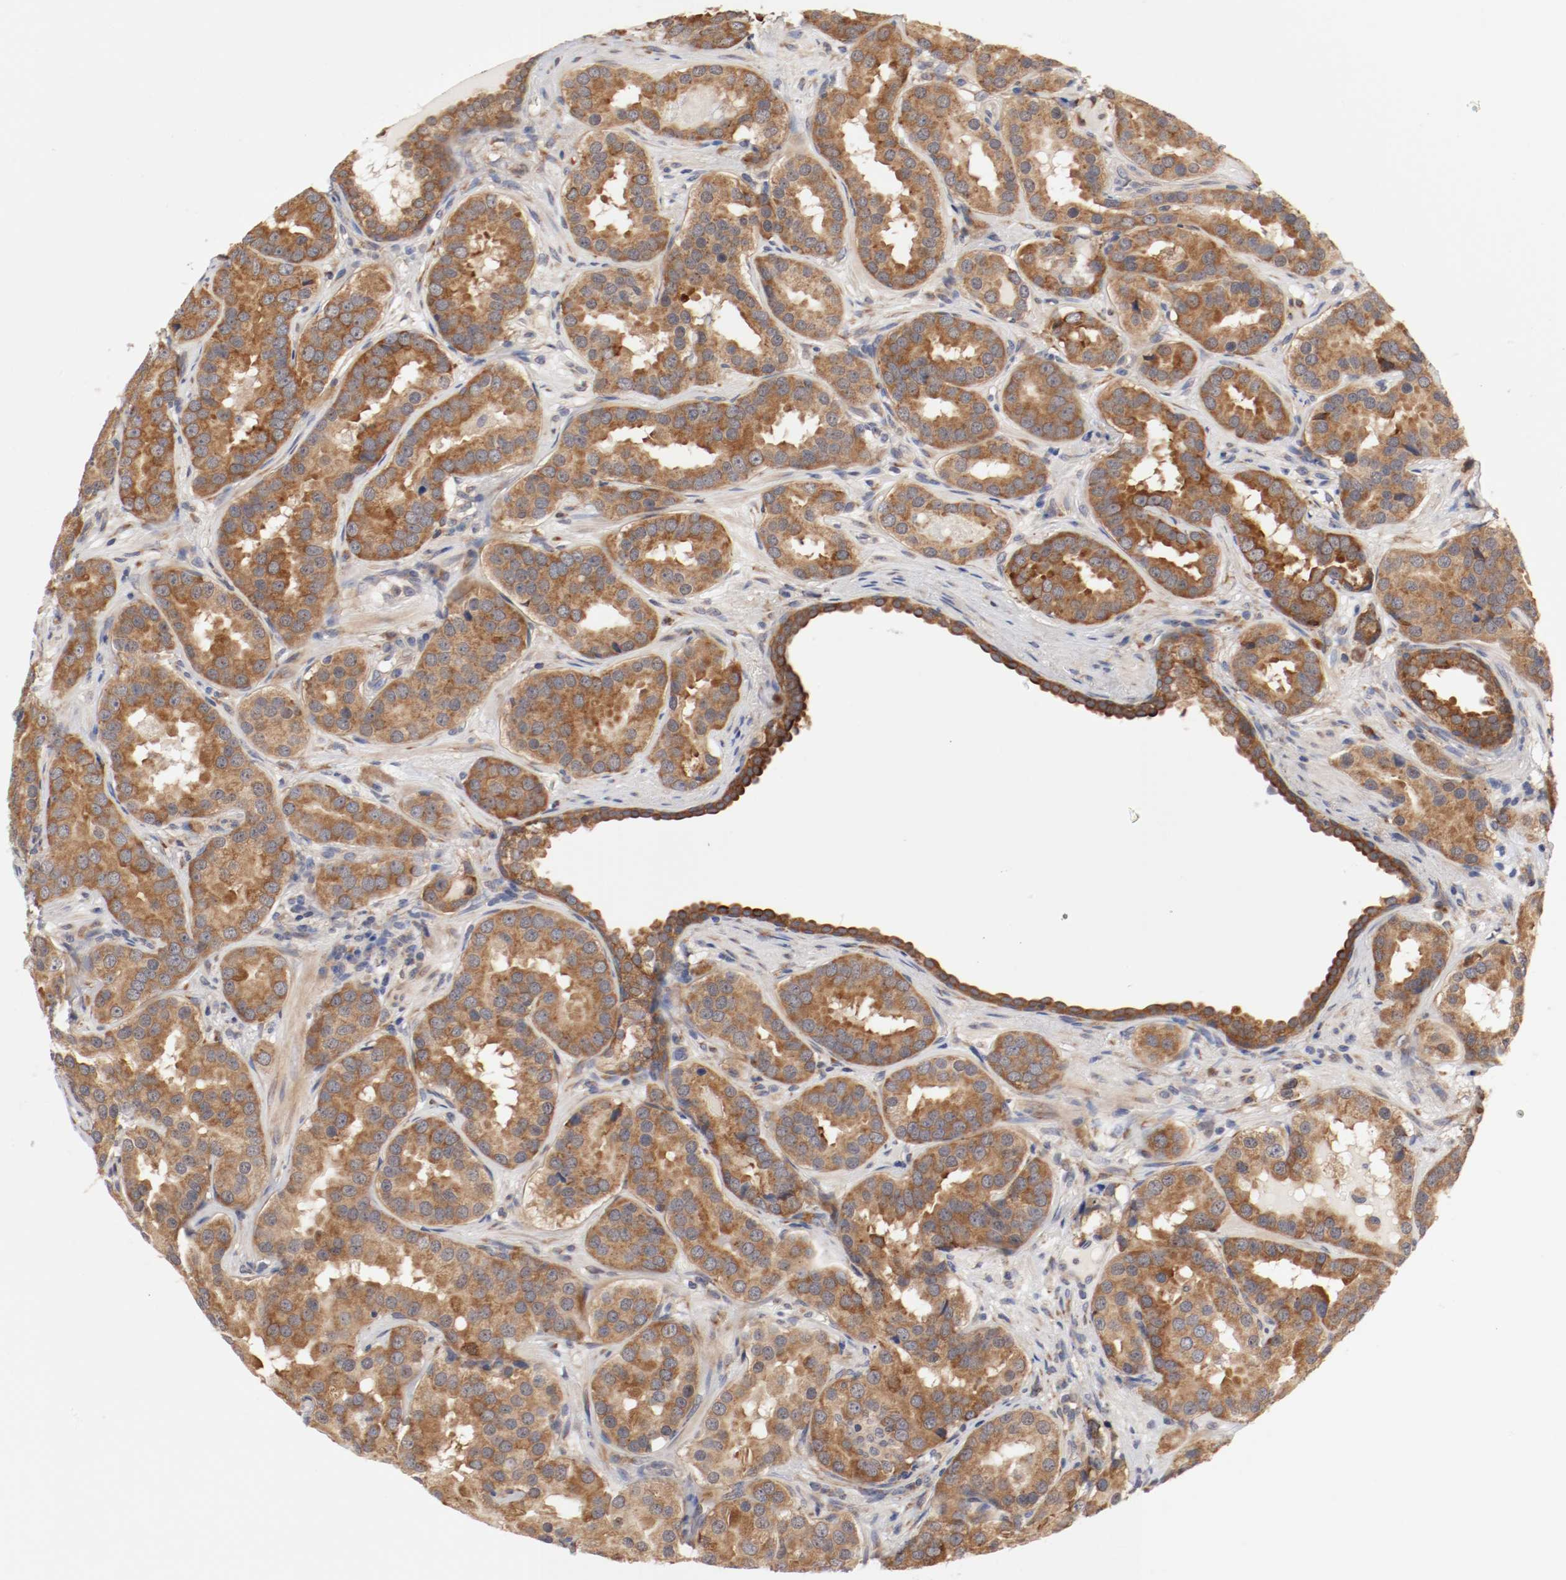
{"staining": {"intensity": "strong", "quantity": ">75%", "location": "cytoplasmic/membranous"}, "tissue": "prostate cancer", "cell_type": "Tumor cells", "image_type": "cancer", "snomed": [{"axis": "morphology", "description": "Adenocarcinoma, Low grade"}, {"axis": "topography", "description": "Prostate"}], "caption": "This image exhibits IHC staining of low-grade adenocarcinoma (prostate), with high strong cytoplasmic/membranous positivity in approximately >75% of tumor cells.", "gene": "FKBP3", "patient": {"sex": "male", "age": 59}}